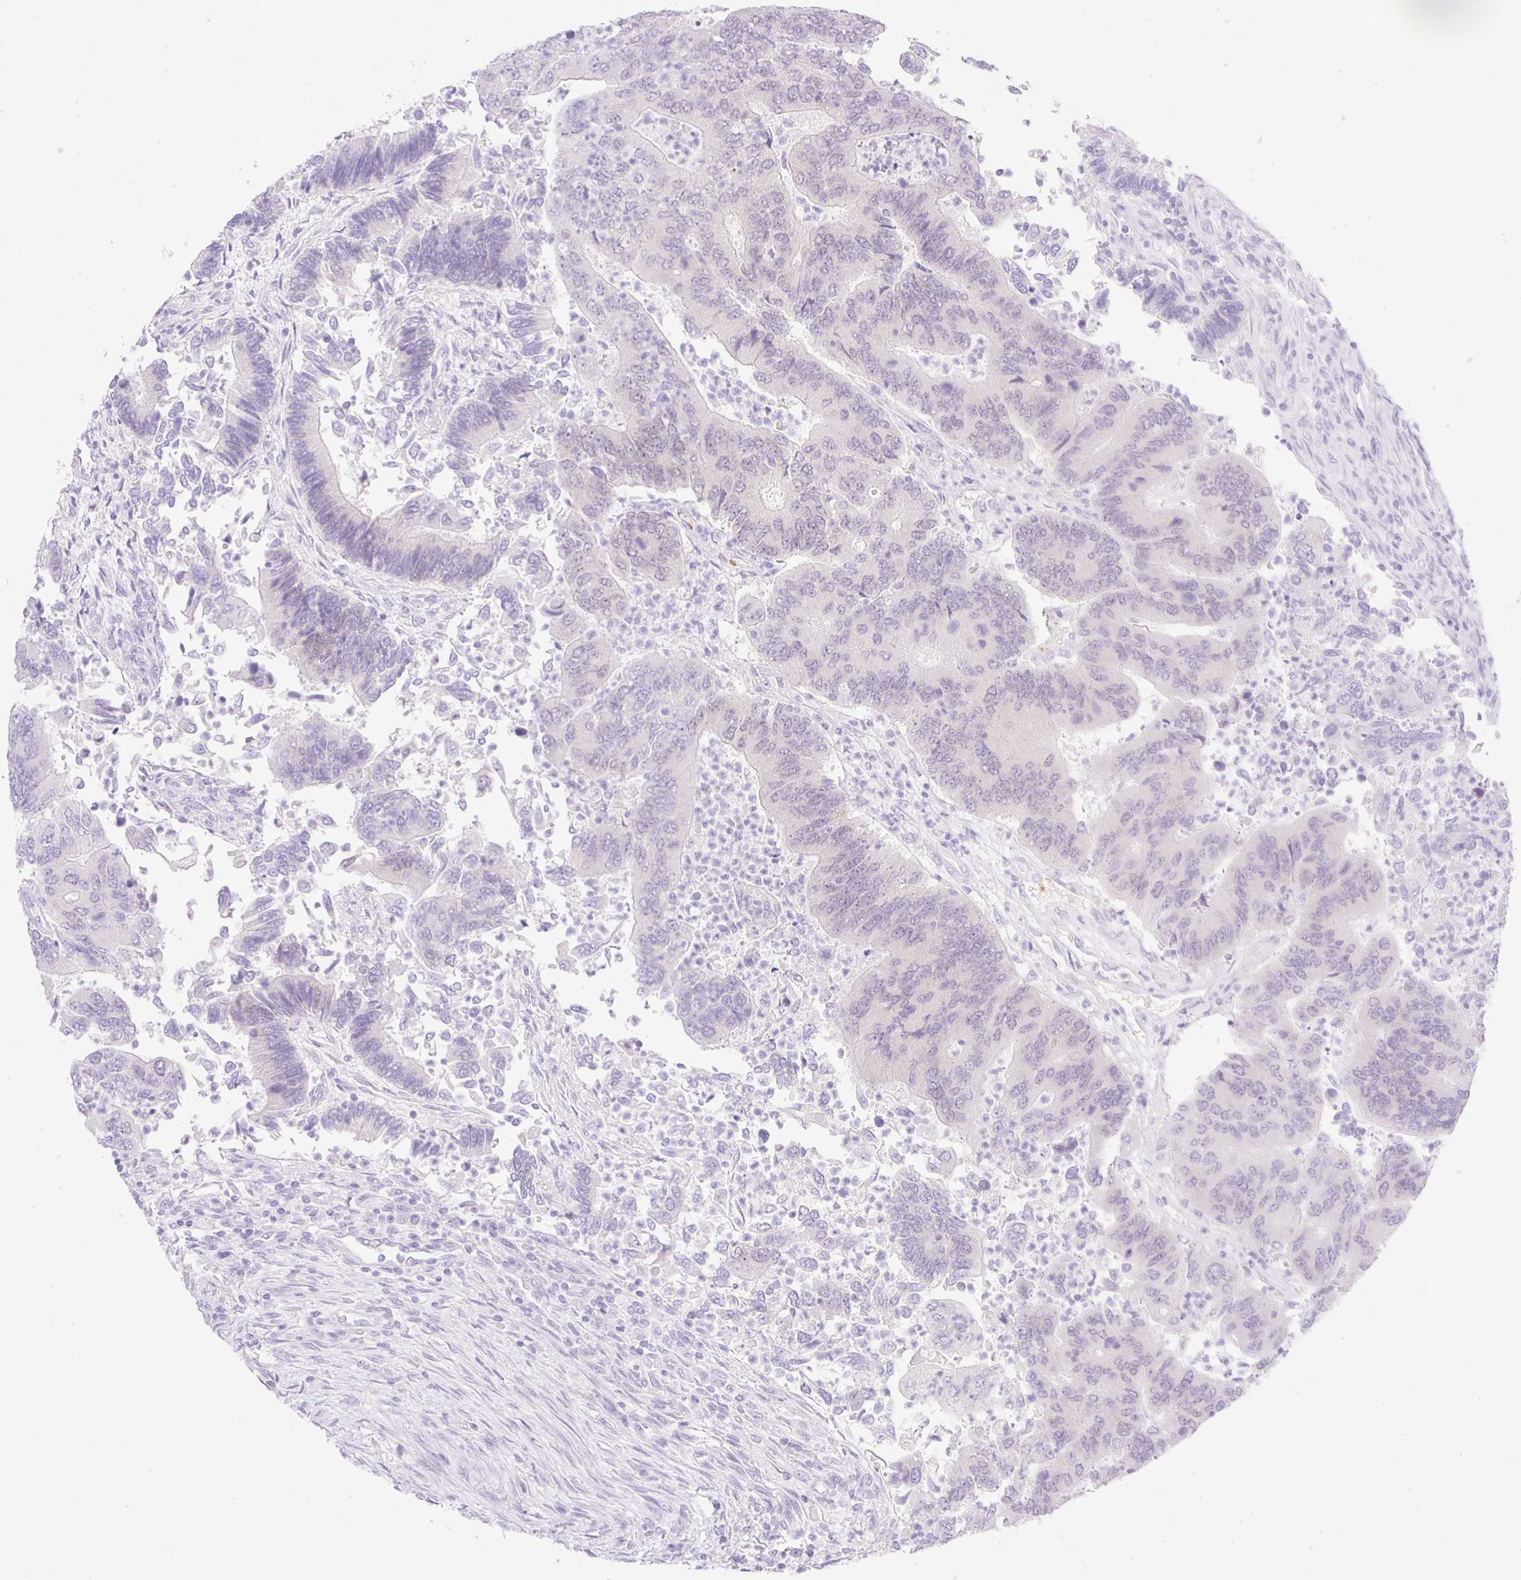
{"staining": {"intensity": "weak", "quantity": "<25%", "location": "nuclear"}, "tissue": "colorectal cancer", "cell_type": "Tumor cells", "image_type": "cancer", "snomed": [{"axis": "morphology", "description": "Adenocarcinoma, NOS"}, {"axis": "topography", "description": "Colon"}], "caption": "IHC photomicrograph of neoplastic tissue: colorectal cancer stained with DAB displays no significant protein expression in tumor cells.", "gene": "CDX1", "patient": {"sex": "female", "age": 67}}